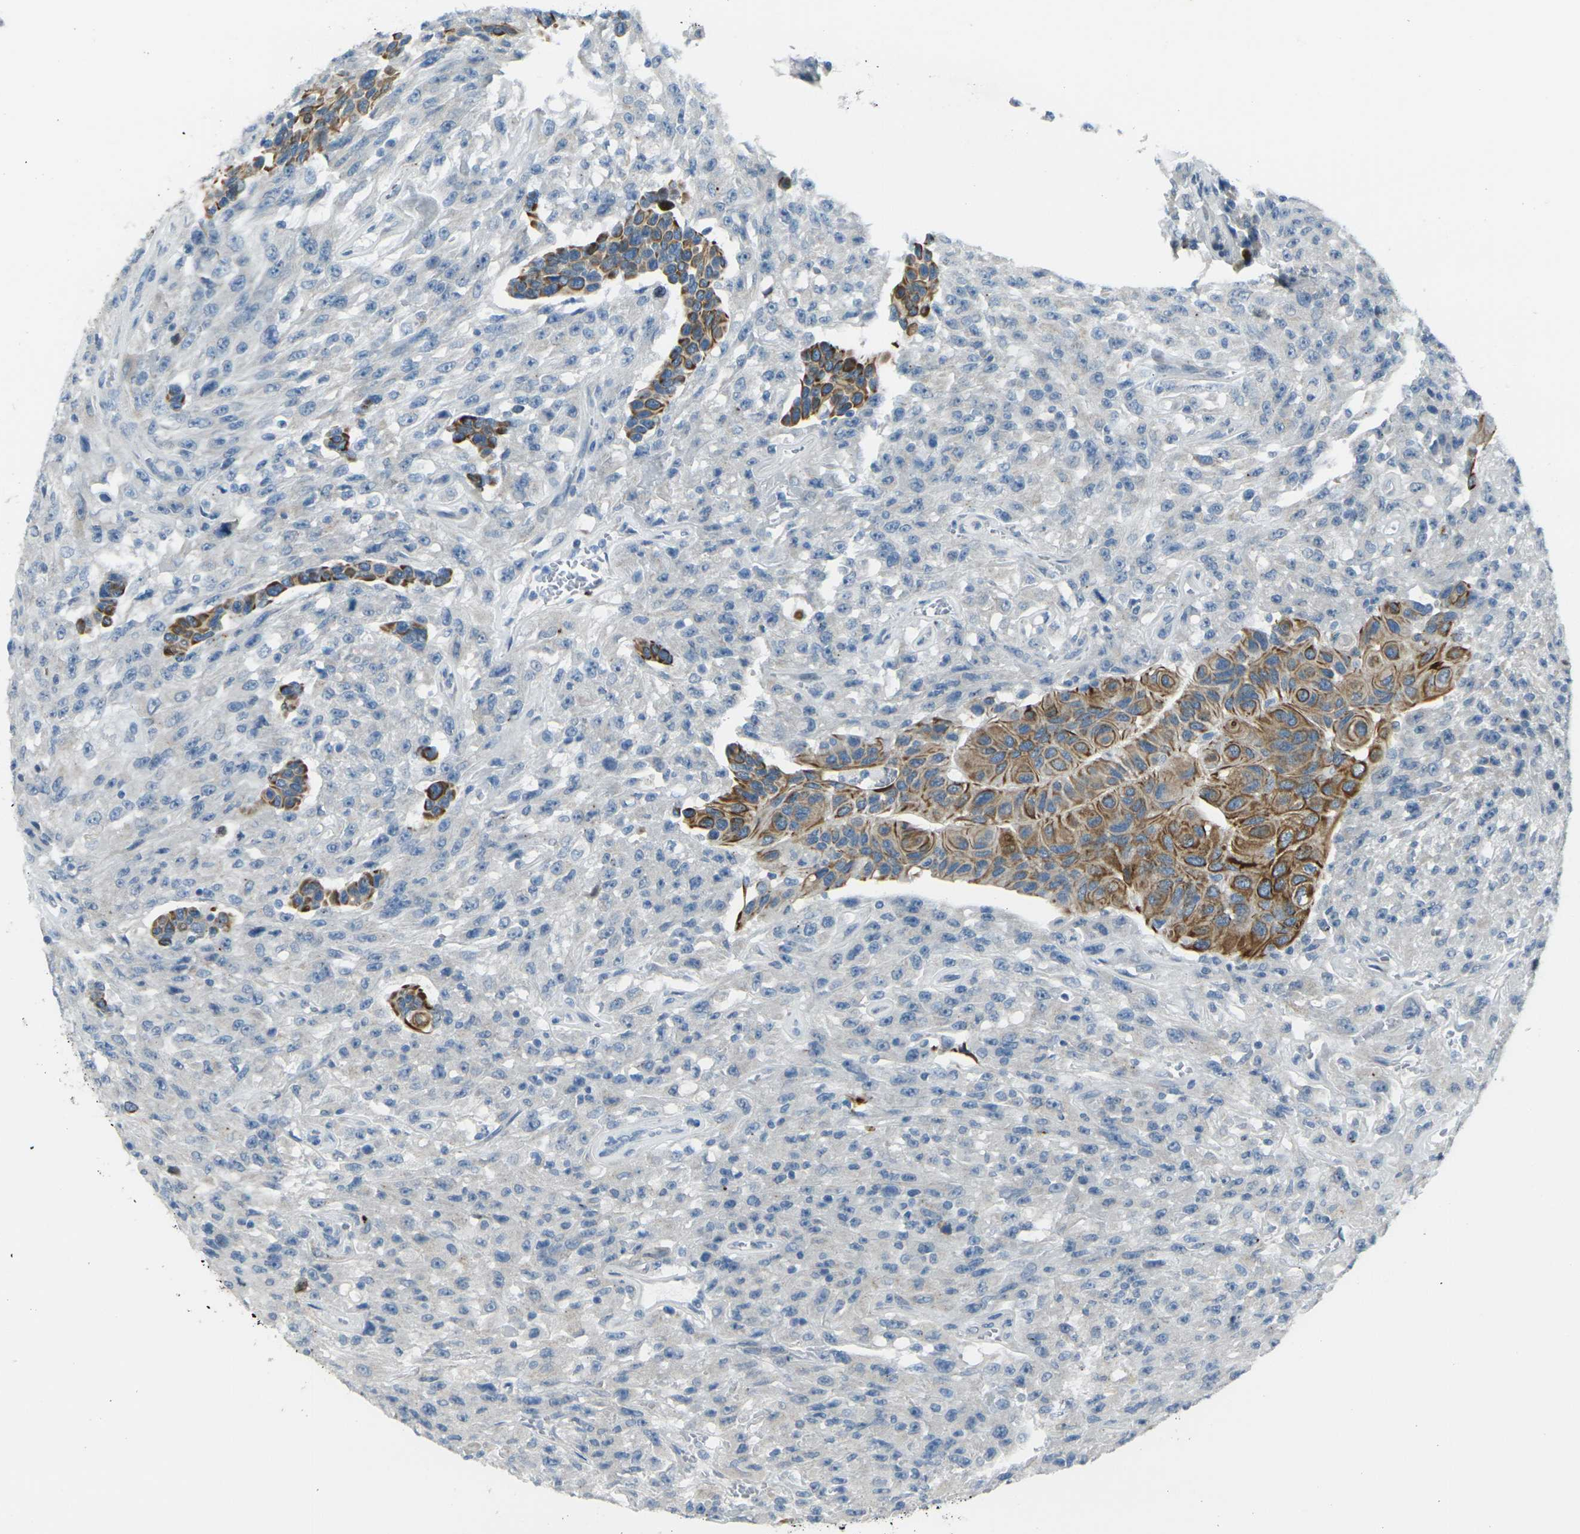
{"staining": {"intensity": "strong", "quantity": "25%-75%", "location": "cytoplasmic/membranous"}, "tissue": "urothelial cancer", "cell_type": "Tumor cells", "image_type": "cancer", "snomed": [{"axis": "morphology", "description": "Urothelial carcinoma, High grade"}, {"axis": "topography", "description": "Urinary bladder"}], "caption": "Protein expression analysis of urothelial cancer shows strong cytoplasmic/membranous expression in approximately 25%-75% of tumor cells. (DAB (3,3'-diaminobenzidine) IHC with brightfield microscopy, high magnification).", "gene": "ANKRD46", "patient": {"sex": "male", "age": 66}}